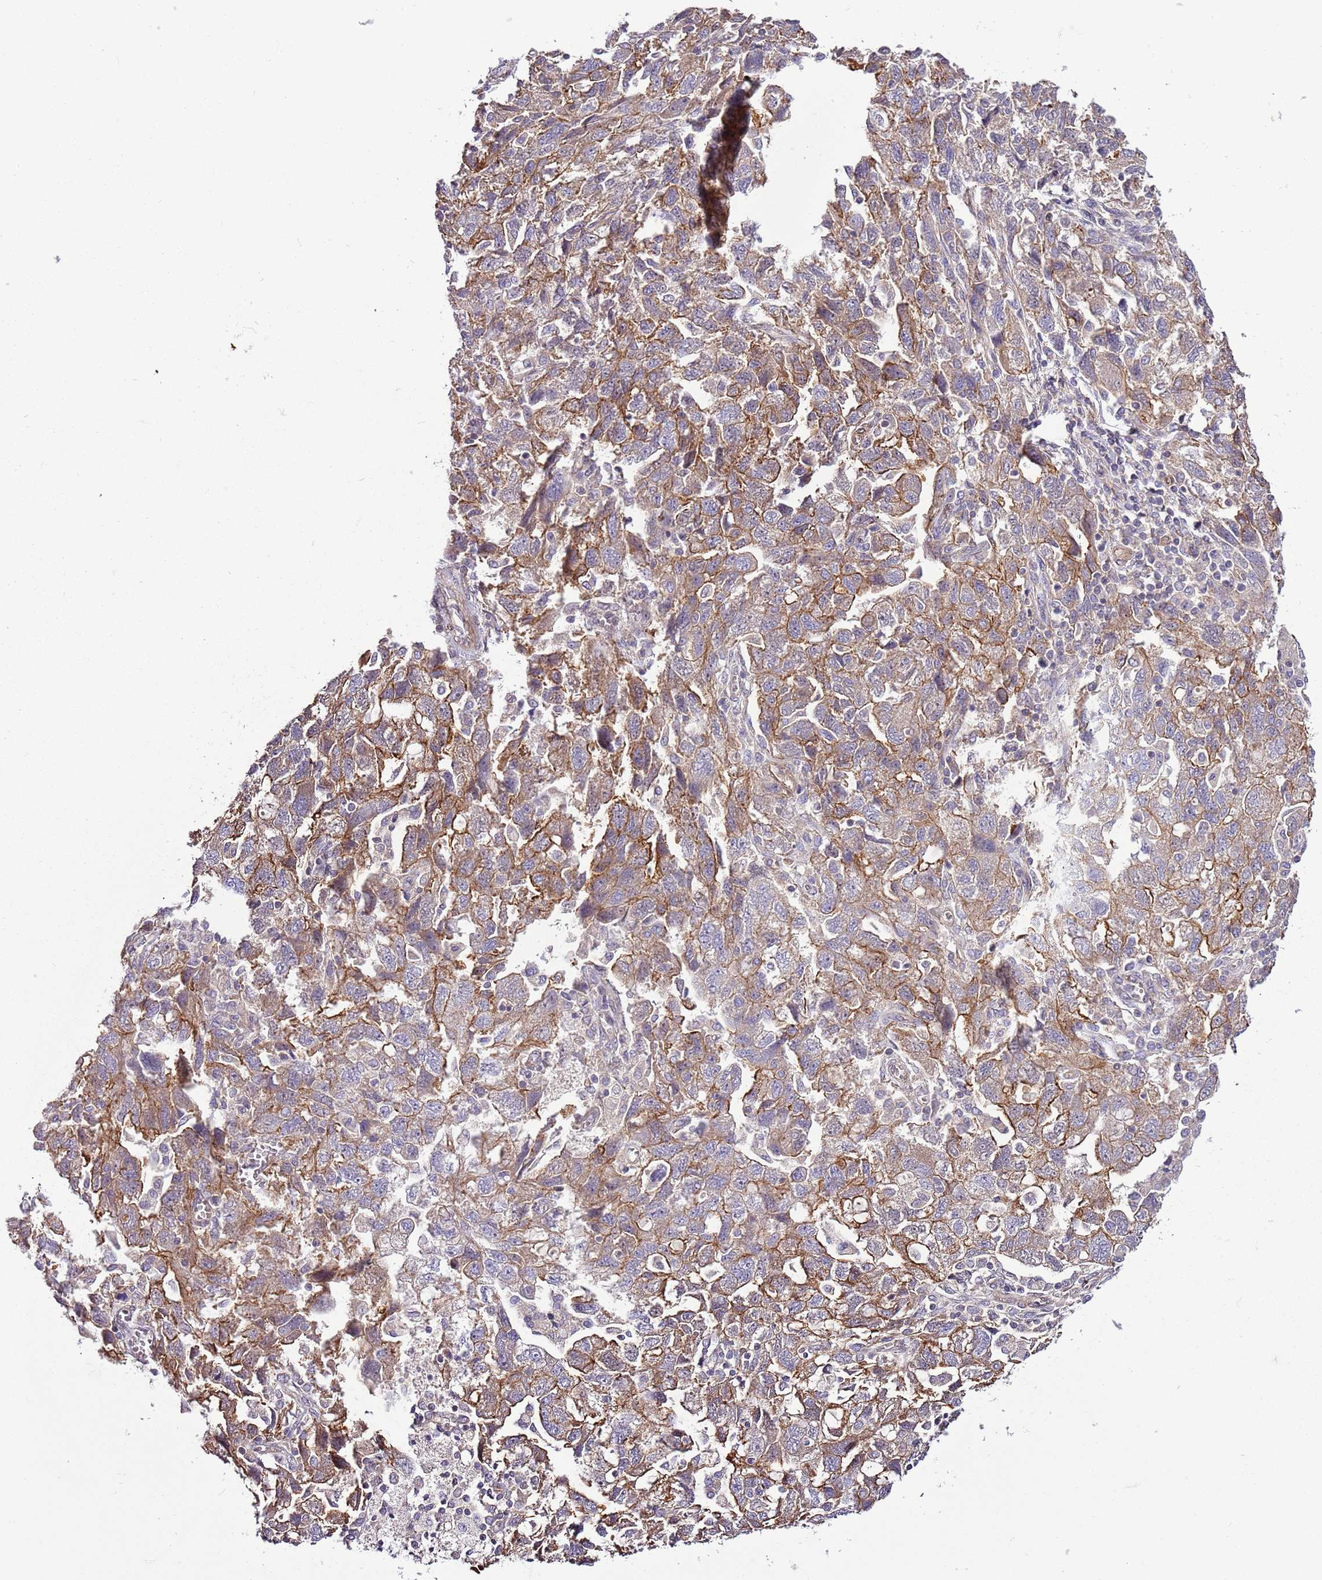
{"staining": {"intensity": "moderate", "quantity": "25%-75%", "location": "cytoplasmic/membranous"}, "tissue": "ovarian cancer", "cell_type": "Tumor cells", "image_type": "cancer", "snomed": [{"axis": "morphology", "description": "Carcinoma, NOS"}, {"axis": "morphology", "description": "Cystadenocarcinoma, serous, NOS"}, {"axis": "topography", "description": "Ovary"}], "caption": "High-power microscopy captured an IHC photomicrograph of ovarian cancer, revealing moderate cytoplasmic/membranous expression in approximately 25%-75% of tumor cells.", "gene": "GNL1", "patient": {"sex": "female", "age": 69}}